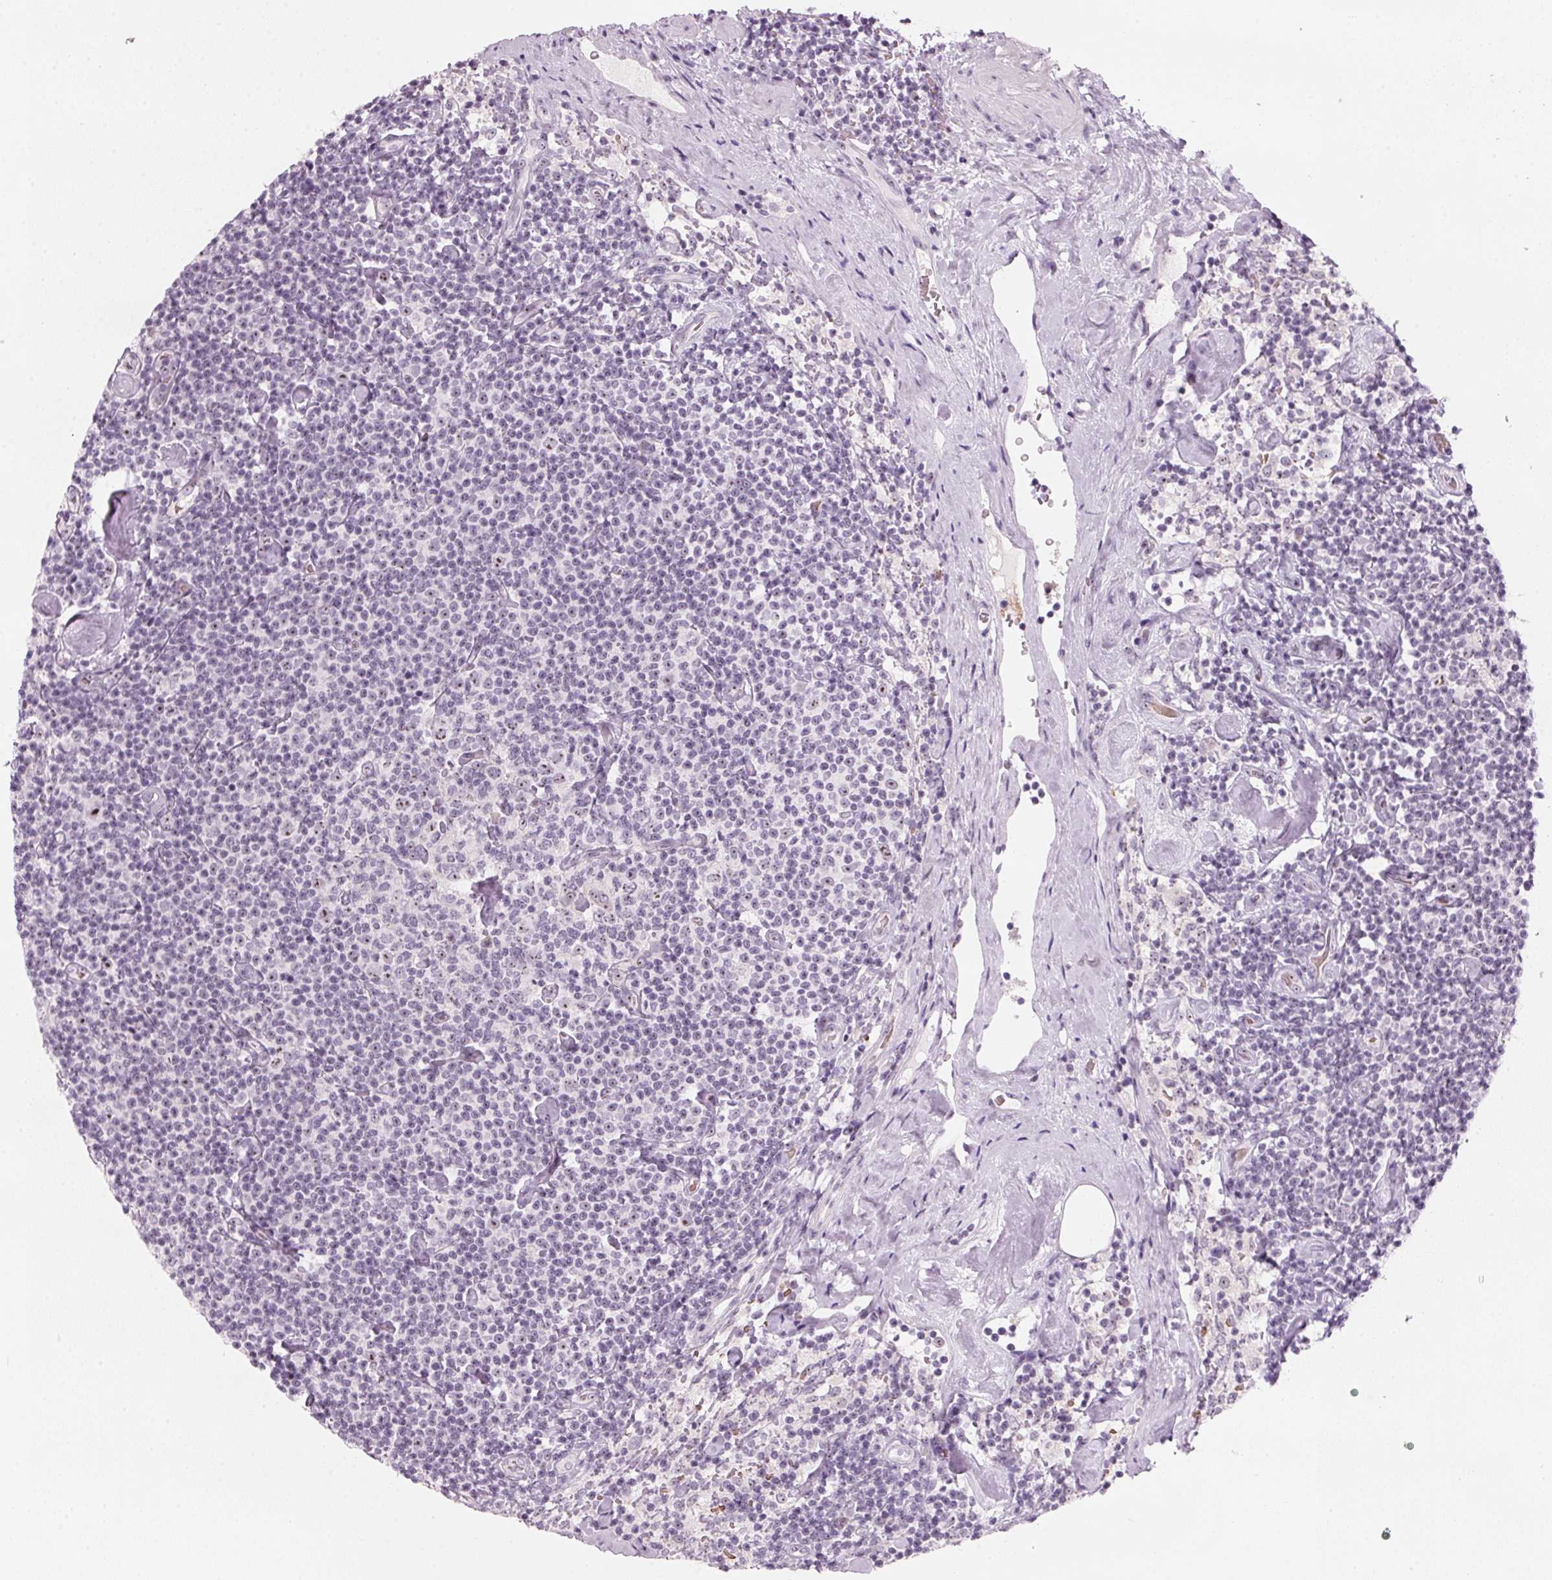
{"staining": {"intensity": "weak", "quantity": "<25%", "location": "nuclear"}, "tissue": "lymphoma", "cell_type": "Tumor cells", "image_type": "cancer", "snomed": [{"axis": "morphology", "description": "Malignant lymphoma, non-Hodgkin's type, Low grade"}, {"axis": "topography", "description": "Lymph node"}], "caption": "High power microscopy photomicrograph of an IHC image of lymphoma, revealing no significant staining in tumor cells.", "gene": "DNTTIP2", "patient": {"sex": "male", "age": 81}}